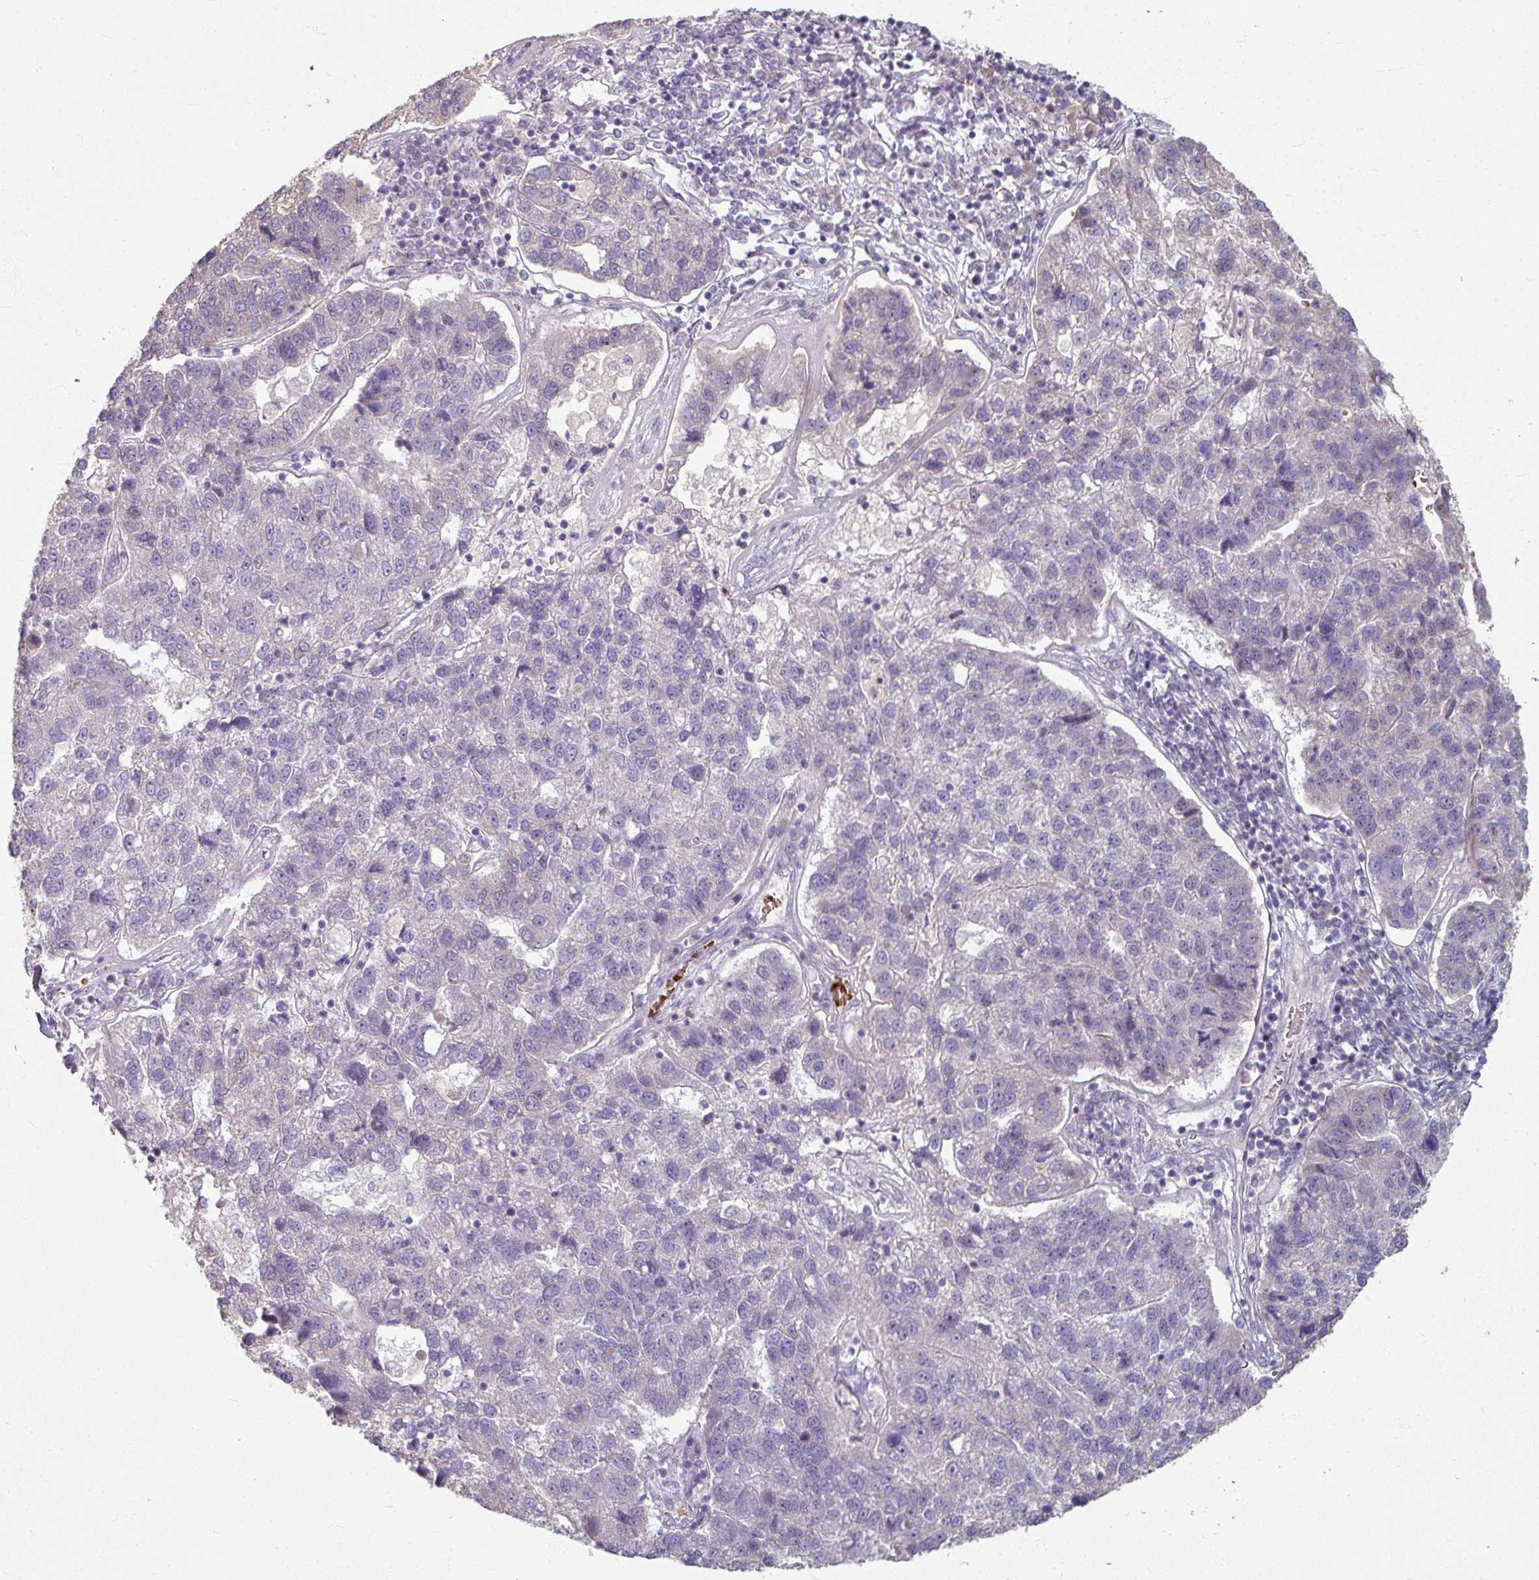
{"staining": {"intensity": "negative", "quantity": "none", "location": "none"}, "tissue": "pancreatic cancer", "cell_type": "Tumor cells", "image_type": "cancer", "snomed": [{"axis": "morphology", "description": "Adenocarcinoma, NOS"}, {"axis": "topography", "description": "Pancreas"}], "caption": "Tumor cells are negative for protein expression in human pancreatic cancer (adenocarcinoma).", "gene": "KMT5C", "patient": {"sex": "female", "age": 61}}